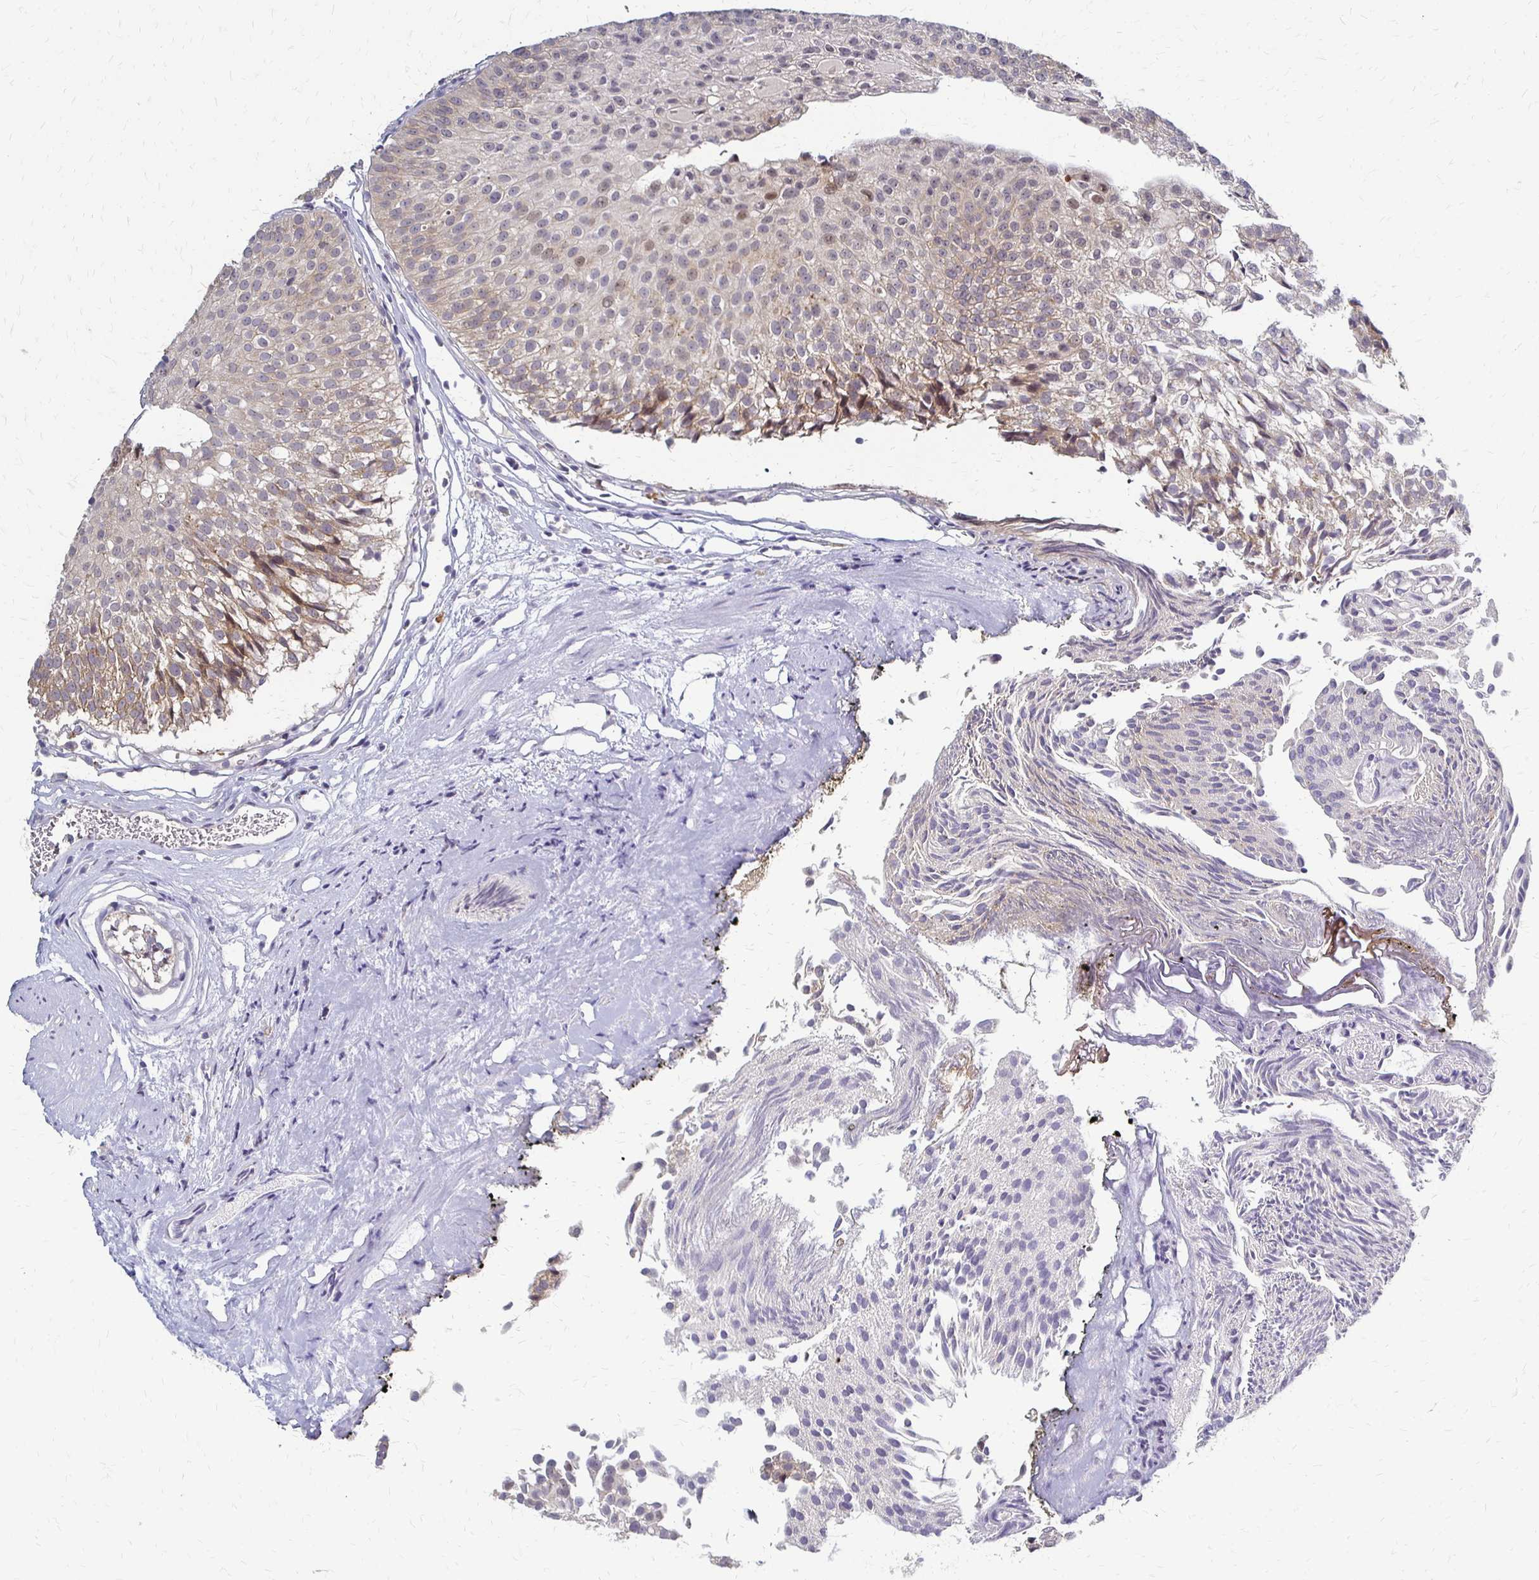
{"staining": {"intensity": "weak", "quantity": "25%-75%", "location": "cytoplasmic/membranous"}, "tissue": "urothelial cancer", "cell_type": "Tumor cells", "image_type": "cancer", "snomed": [{"axis": "morphology", "description": "Urothelial carcinoma, Low grade"}, {"axis": "topography", "description": "Urinary bladder"}], "caption": "DAB (3,3'-diaminobenzidine) immunohistochemical staining of low-grade urothelial carcinoma shows weak cytoplasmic/membranous protein expression in approximately 25%-75% of tumor cells.", "gene": "SLC9A9", "patient": {"sex": "male", "age": 80}}